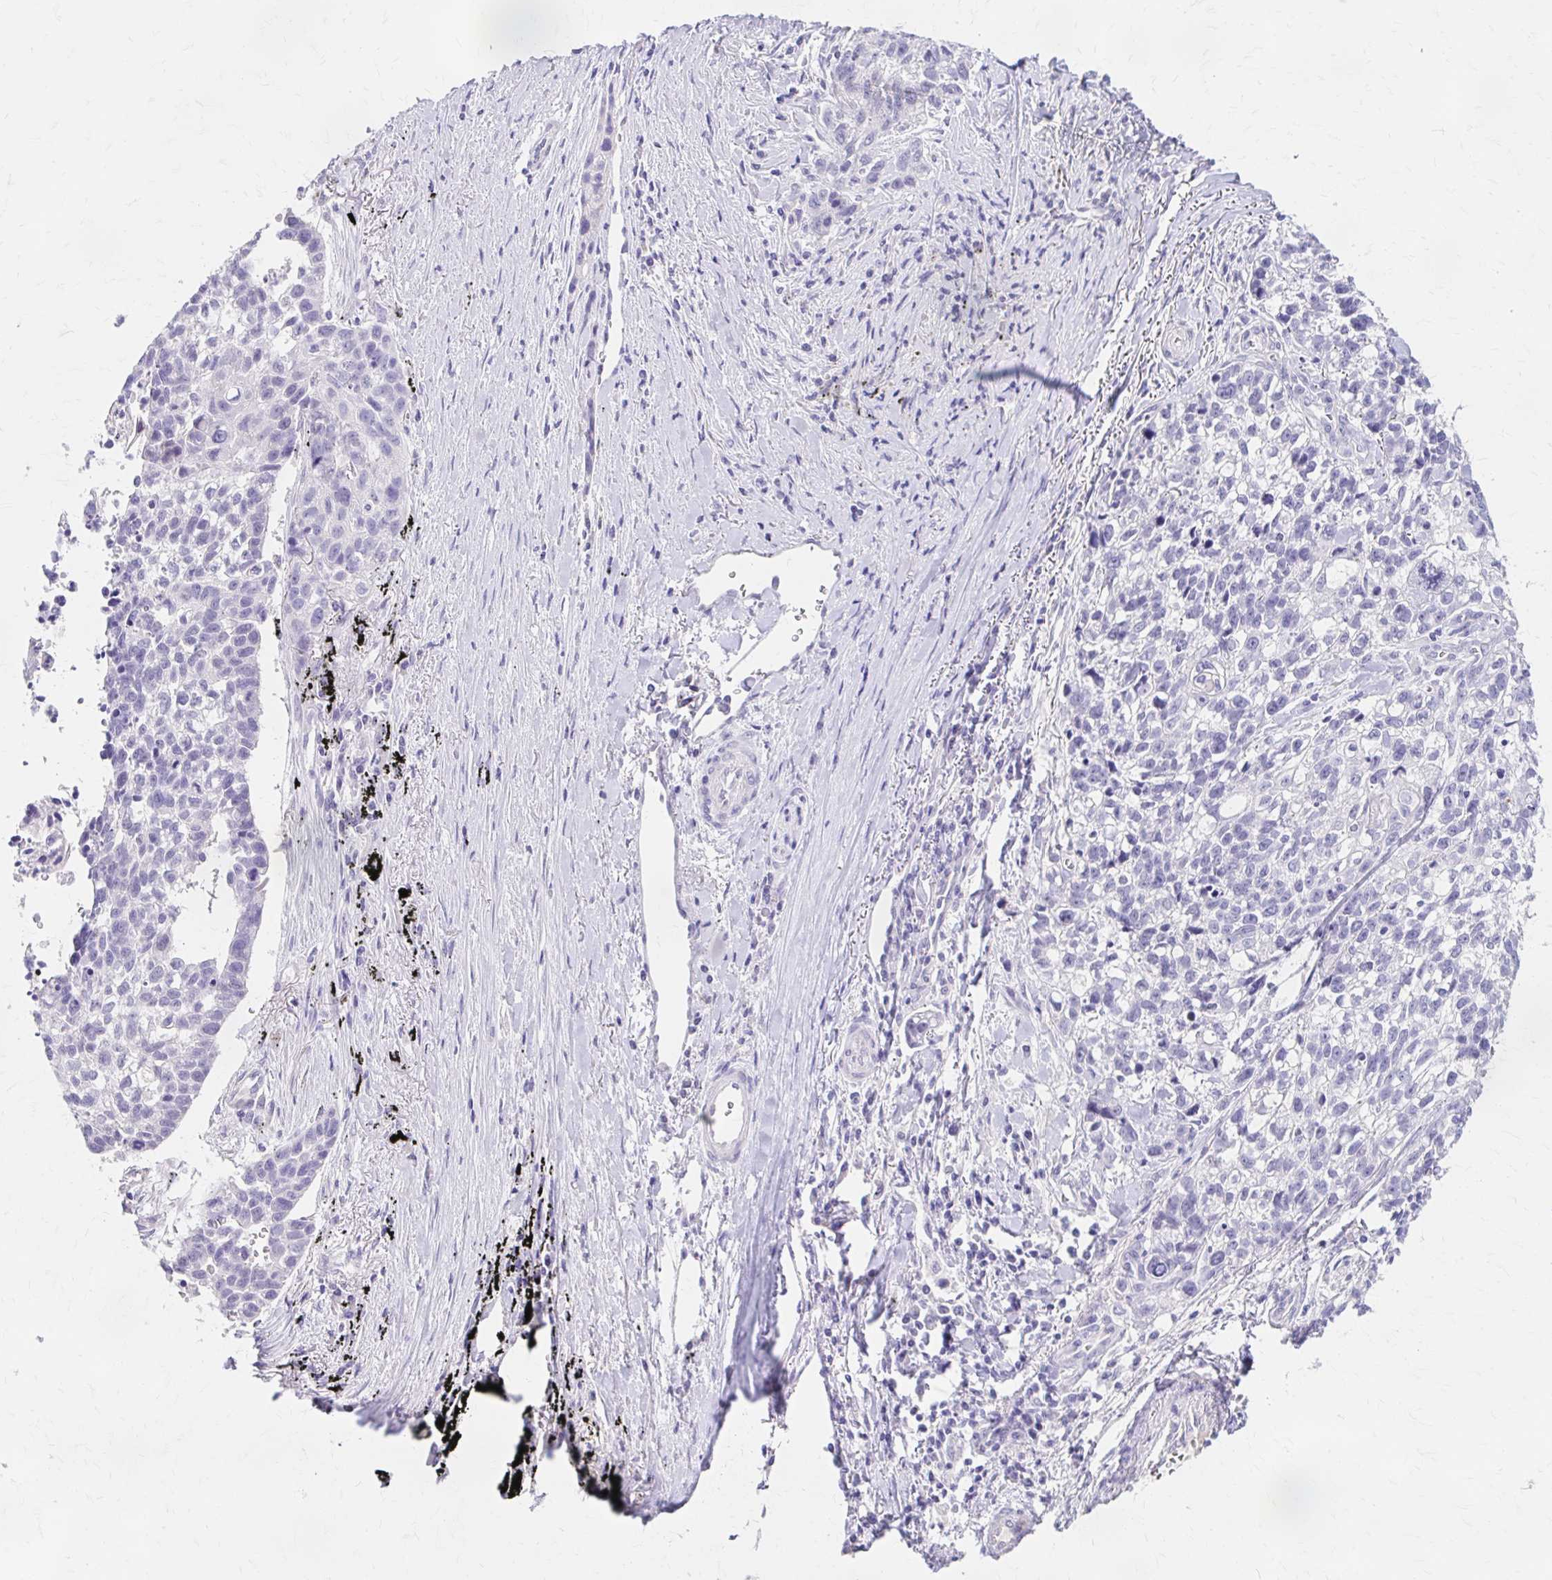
{"staining": {"intensity": "negative", "quantity": "none", "location": "none"}, "tissue": "lung cancer", "cell_type": "Tumor cells", "image_type": "cancer", "snomed": [{"axis": "morphology", "description": "Squamous cell carcinoma, NOS"}, {"axis": "topography", "description": "Lung"}], "caption": "Immunohistochemistry (IHC) histopathology image of lung cancer (squamous cell carcinoma) stained for a protein (brown), which reveals no staining in tumor cells. The staining is performed using DAB (3,3'-diaminobenzidine) brown chromogen with nuclei counter-stained in using hematoxylin.", "gene": "AZGP1", "patient": {"sex": "male", "age": 74}}